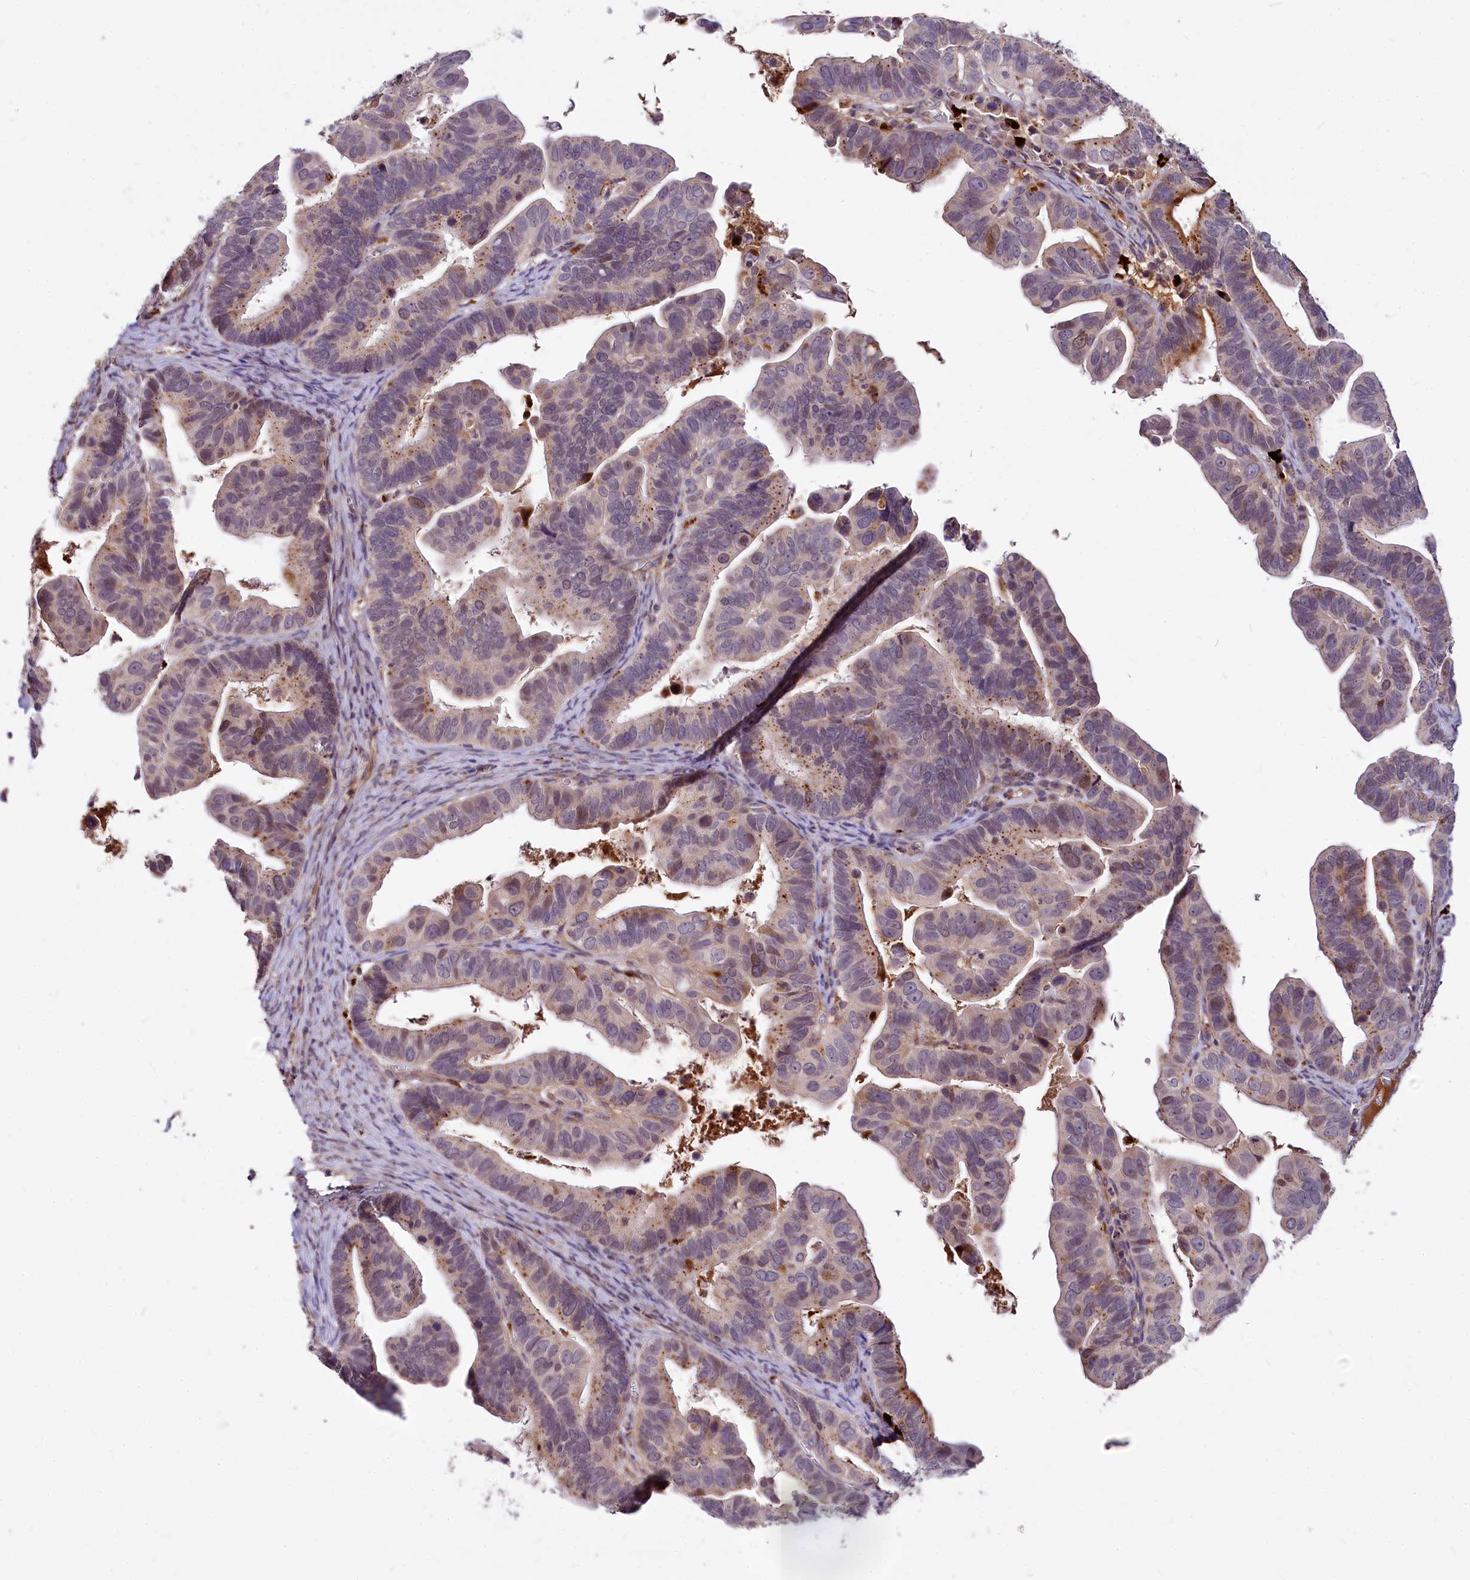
{"staining": {"intensity": "moderate", "quantity": "25%-75%", "location": "cytoplasmic/membranous"}, "tissue": "ovarian cancer", "cell_type": "Tumor cells", "image_type": "cancer", "snomed": [{"axis": "morphology", "description": "Cystadenocarcinoma, serous, NOS"}, {"axis": "topography", "description": "Ovary"}], "caption": "Serous cystadenocarcinoma (ovarian) tissue shows moderate cytoplasmic/membranous expression in approximately 25%-75% of tumor cells", "gene": "C11orf86", "patient": {"sex": "female", "age": 56}}